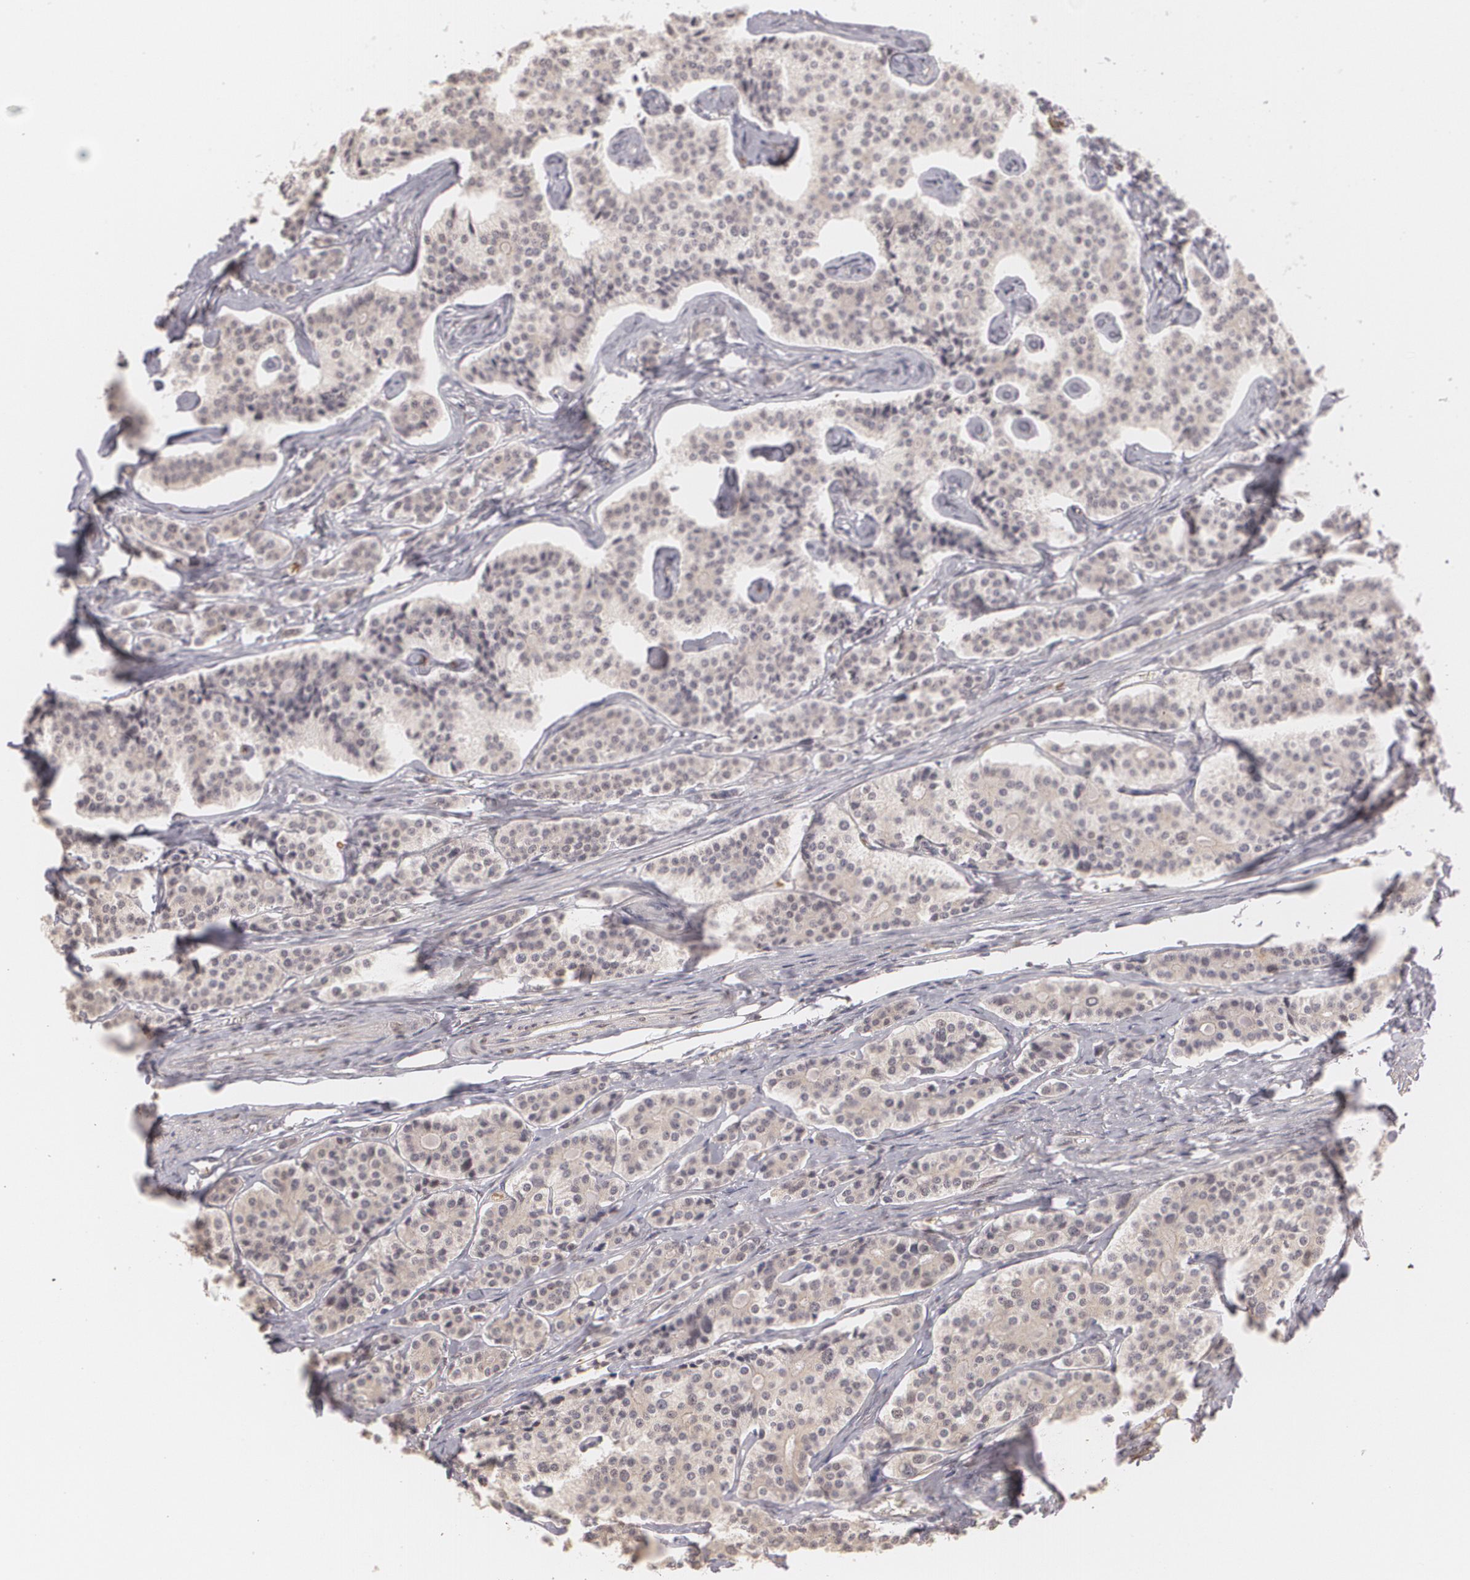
{"staining": {"intensity": "negative", "quantity": "none", "location": "none"}, "tissue": "carcinoid", "cell_type": "Tumor cells", "image_type": "cancer", "snomed": [{"axis": "morphology", "description": "Carcinoid, malignant, NOS"}, {"axis": "topography", "description": "Small intestine"}], "caption": "A high-resolution micrograph shows IHC staining of malignant carcinoid, which displays no significant positivity in tumor cells. (DAB immunohistochemistry (IHC) visualized using brightfield microscopy, high magnification).", "gene": "ZBTB16", "patient": {"sex": "male", "age": 63}}